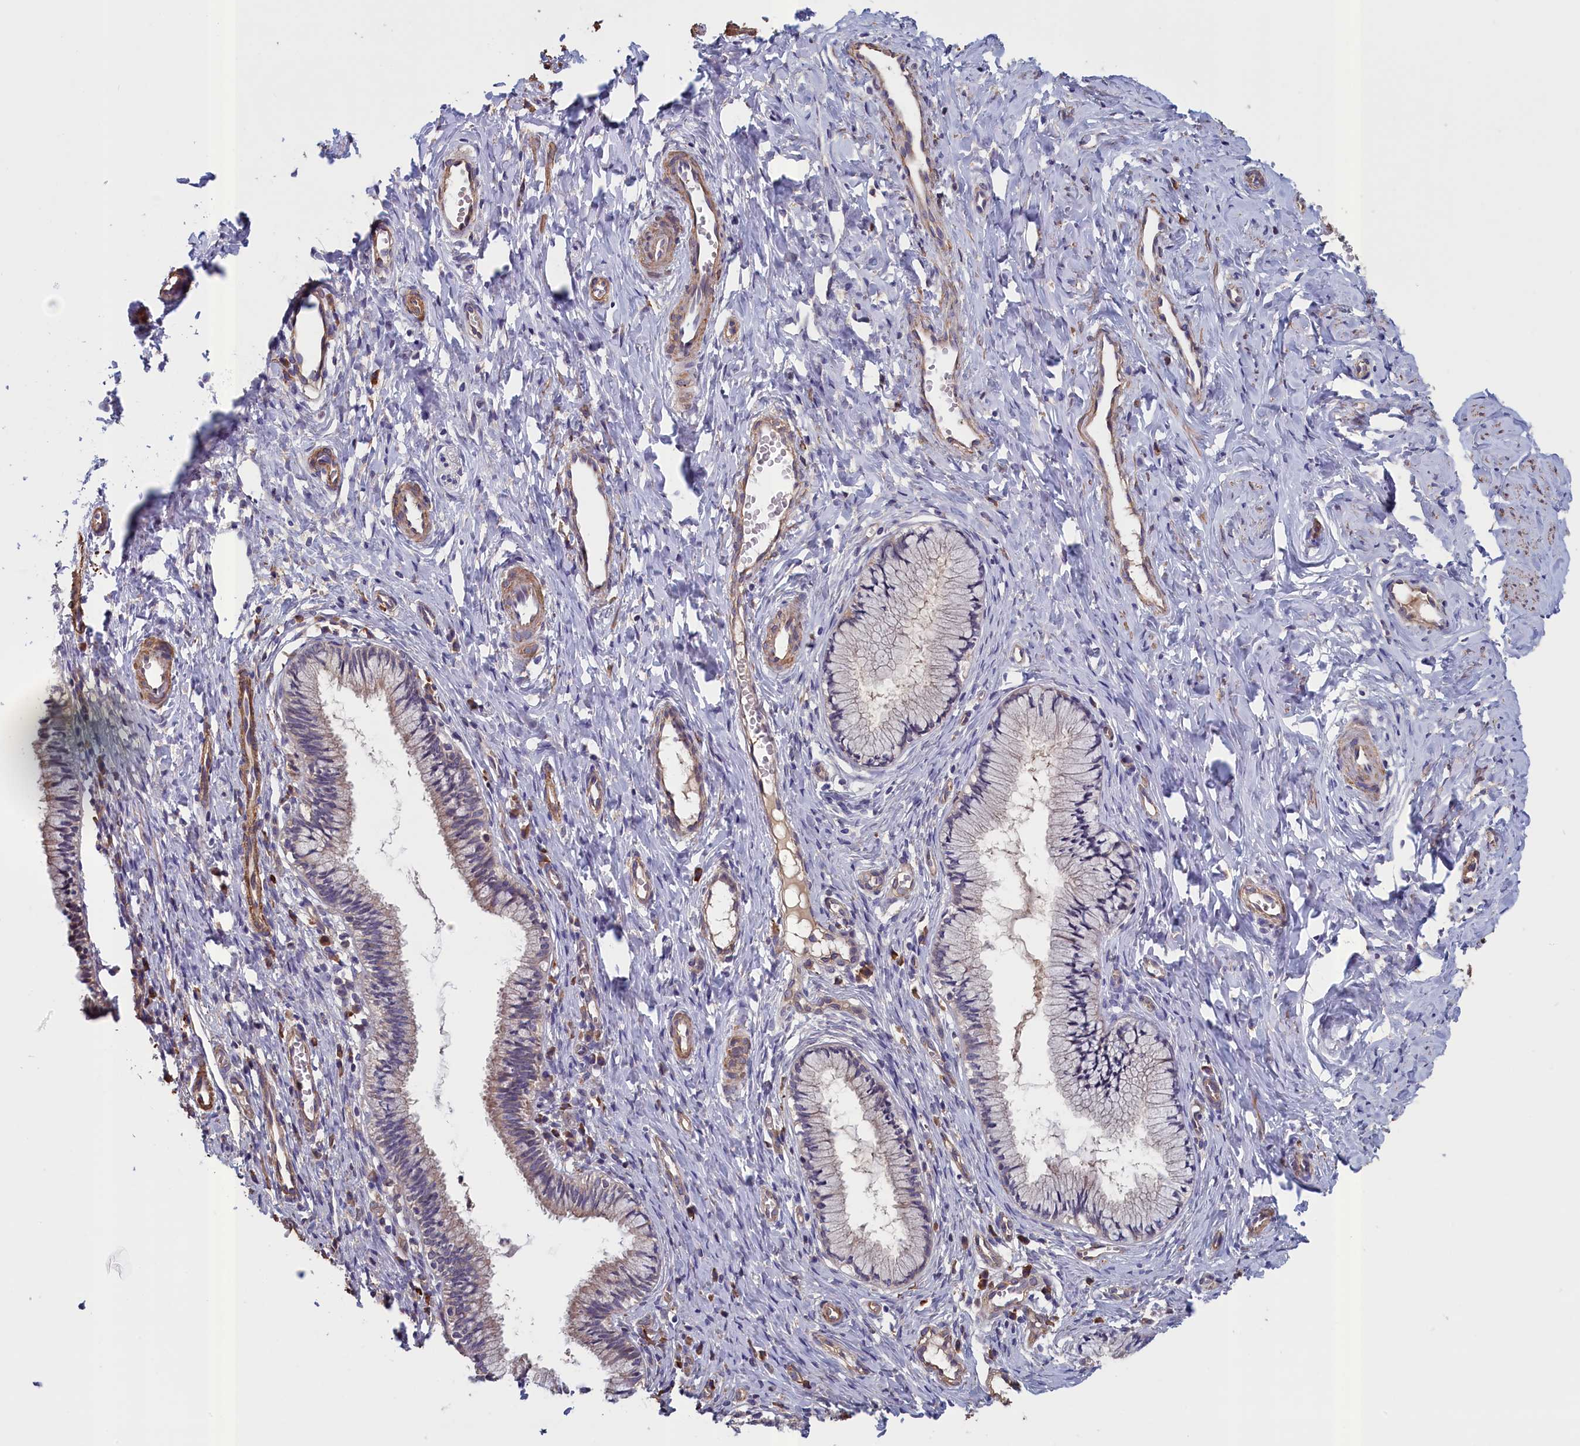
{"staining": {"intensity": "weak", "quantity": "<25%", "location": "cytoplasmic/membranous"}, "tissue": "cervix", "cell_type": "Glandular cells", "image_type": "normal", "snomed": [{"axis": "morphology", "description": "Normal tissue, NOS"}, {"axis": "topography", "description": "Cervix"}], "caption": "Immunohistochemistry (IHC) histopathology image of unremarkable human cervix stained for a protein (brown), which exhibits no expression in glandular cells.", "gene": "ANKRD2", "patient": {"sex": "female", "age": 27}}